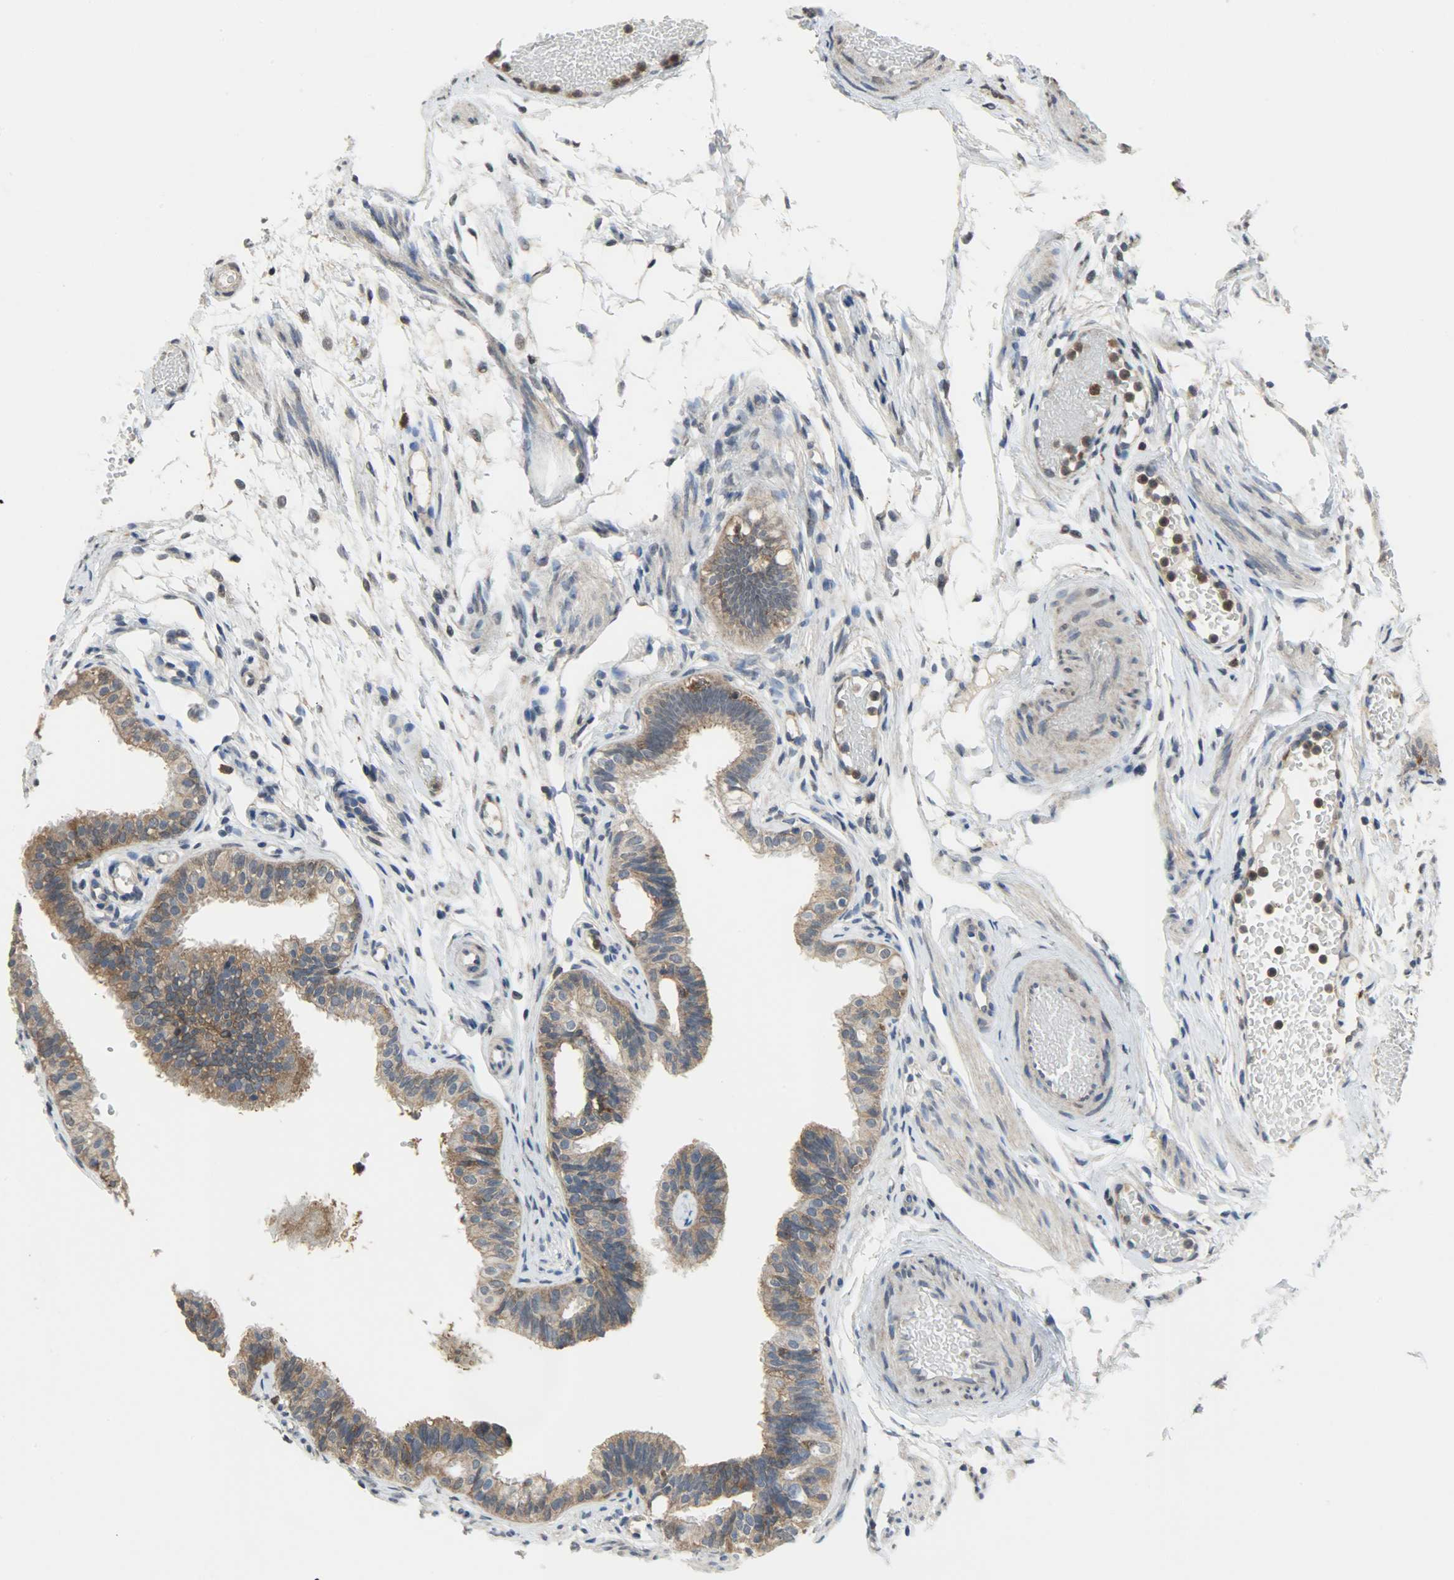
{"staining": {"intensity": "strong", "quantity": ">75%", "location": "cytoplasmic/membranous"}, "tissue": "fallopian tube", "cell_type": "Glandular cells", "image_type": "normal", "snomed": [{"axis": "morphology", "description": "Normal tissue, NOS"}, {"axis": "morphology", "description": "Dermoid, NOS"}, {"axis": "topography", "description": "Fallopian tube"}], "caption": "Protein staining of normal fallopian tube shows strong cytoplasmic/membranous positivity in about >75% of glandular cells.", "gene": "TRIM21", "patient": {"sex": "female", "age": 33}}